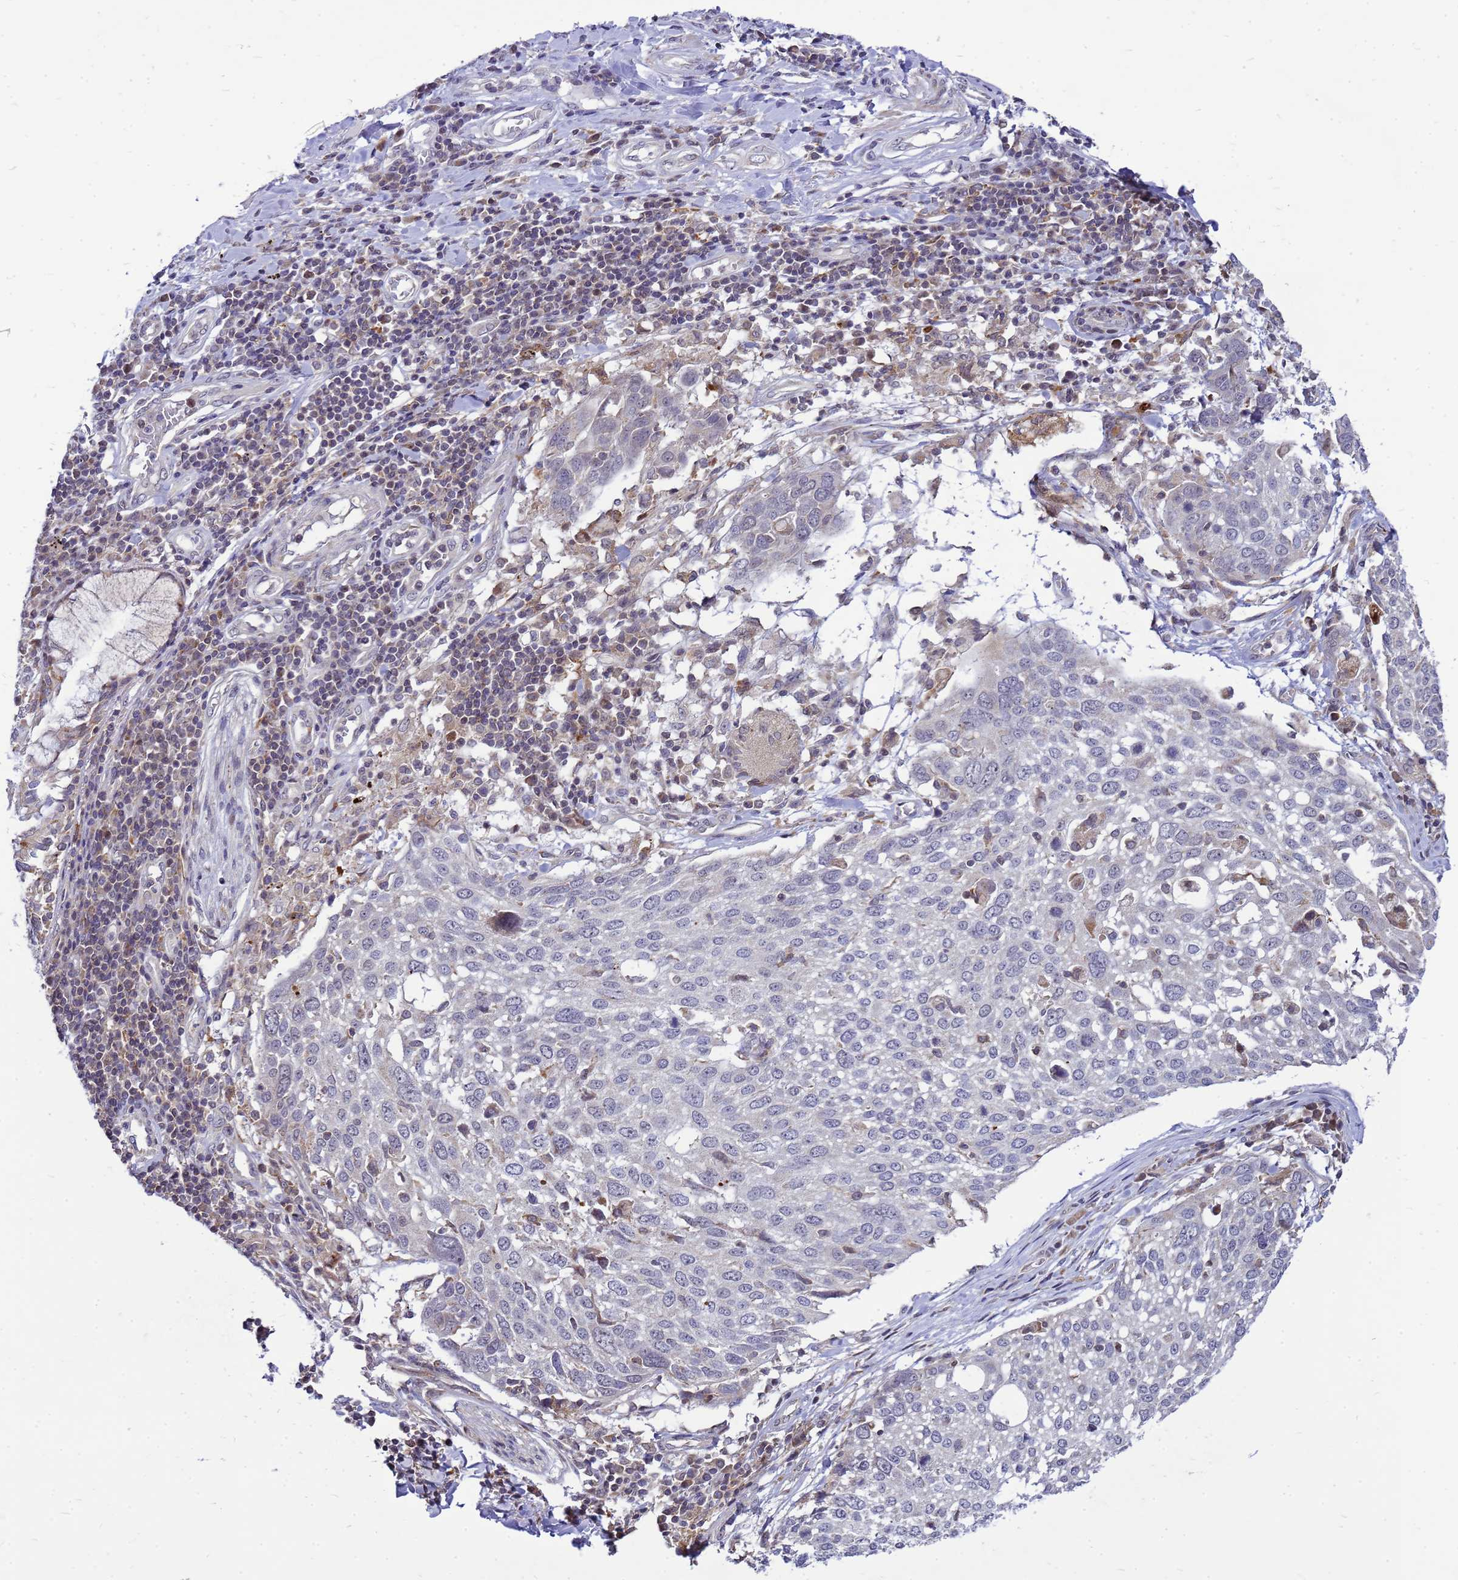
{"staining": {"intensity": "negative", "quantity": "none", "location": "none"}, "tissue": "lung cancer", "cell_type": "Tumor cells", "image_type": "cancer", "snomed": [{"axis": "morphology", "description": "Squamous cell carcinoma, NOS"}, {"axis": "topography", "description": "Lung"}], "caption": "The image exhibits no significant expression in tumor cells of lung cancer.", "gene": "C12orf43", "patient": {"sex": "male", "age": 65}}